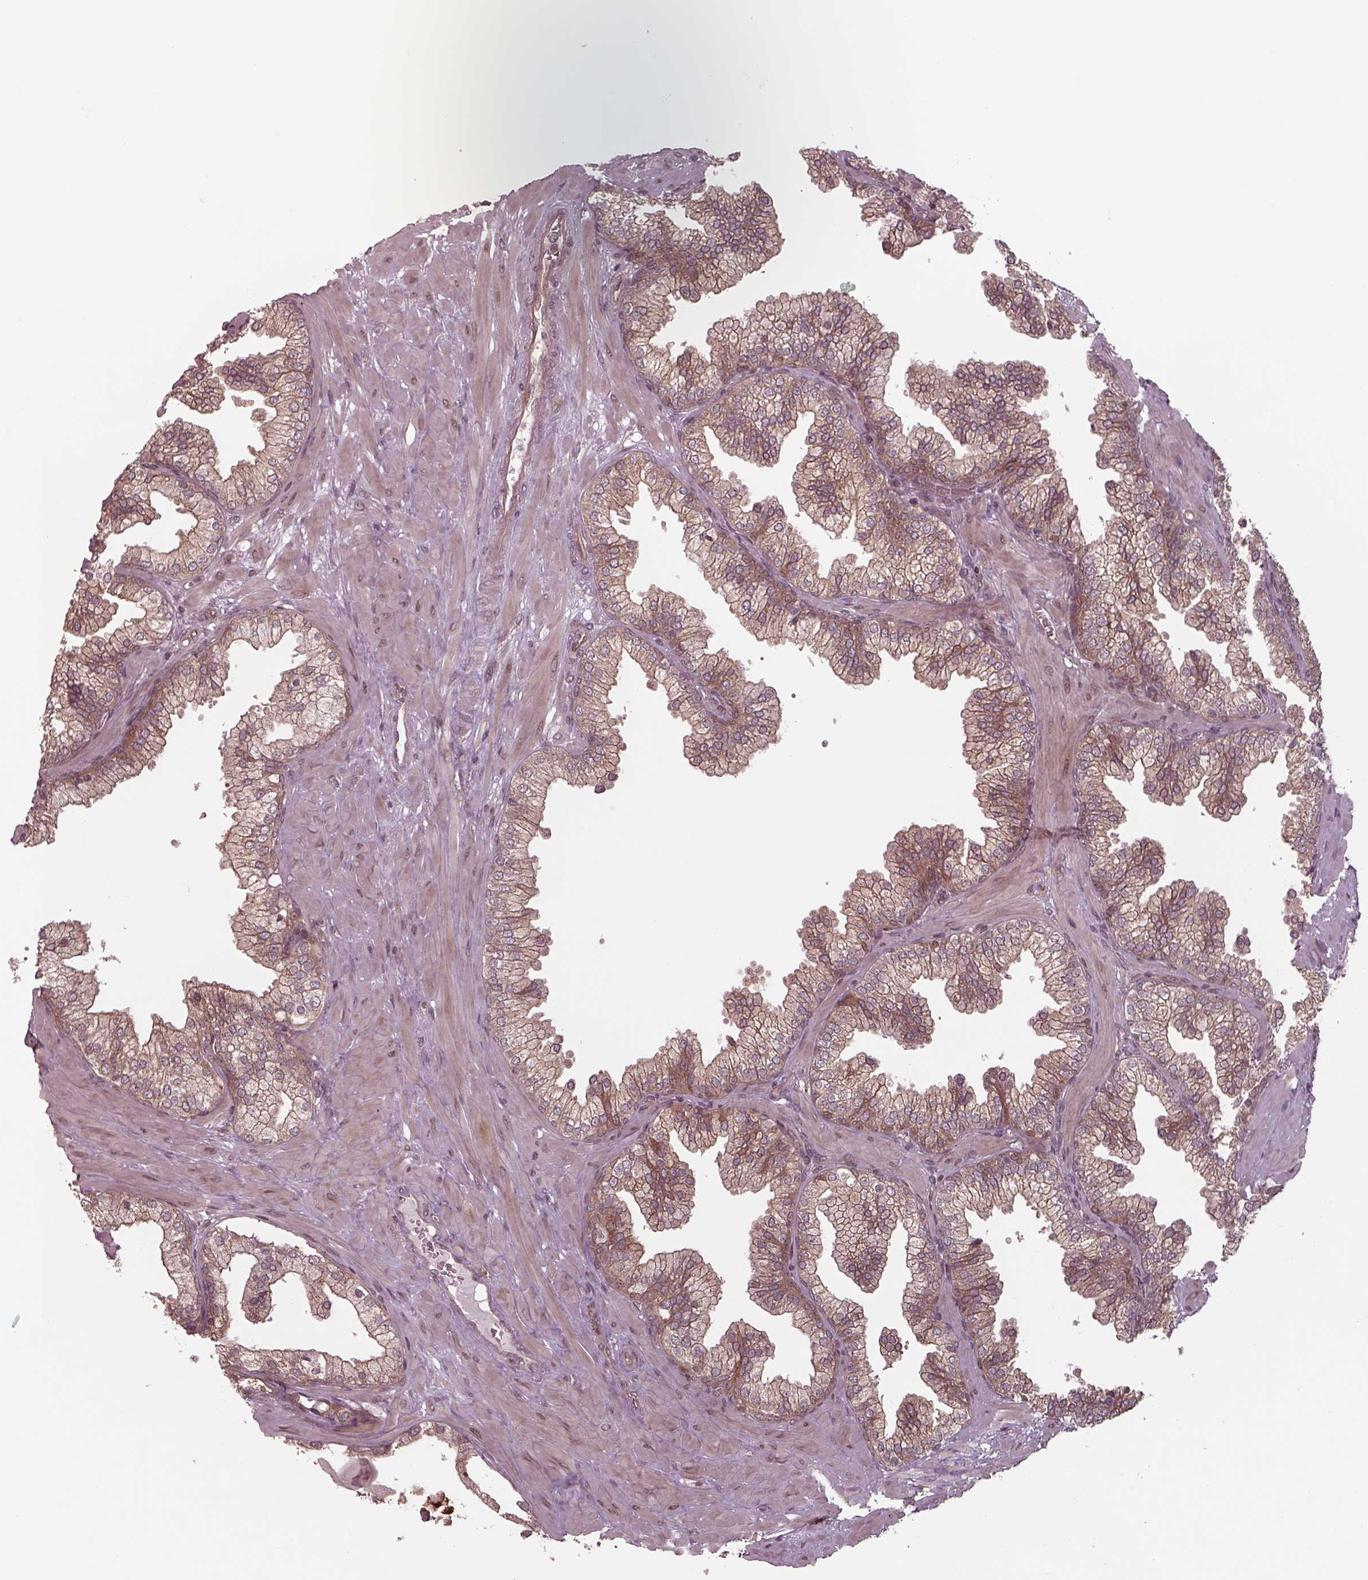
{"staining": {"intensity": "moderate", "quantity": ">75%", "location": "cytoplasmic/membranous"}, "tissue": "prostate", "cell_type": "Glandular cells", "image_type": "normal", "snomed": [{"axis": "morphology", "description": "Normal tissue, NOS"}, {"axis": "topography", "description": "Prostate"}, {"axis": "topography", "description": "Peripheral nerve tissue"}], "caption": "Immunohistochemistry (IHC) staining of unremarkable prostate, which exhibits medium levels of moderate cytoplasmic/membranous positivity in approximately >75% of glandular cells indicating moderate cytoplasmic/membranous protein expression. The staining was performed using DAB (3,3'-diaminobenzidine) (brown) for protein detection and nuclei were counterstained in hematoxylin (blue).", "gene": "CHMP3", "patient": {"sex": "male", "age": 61}}